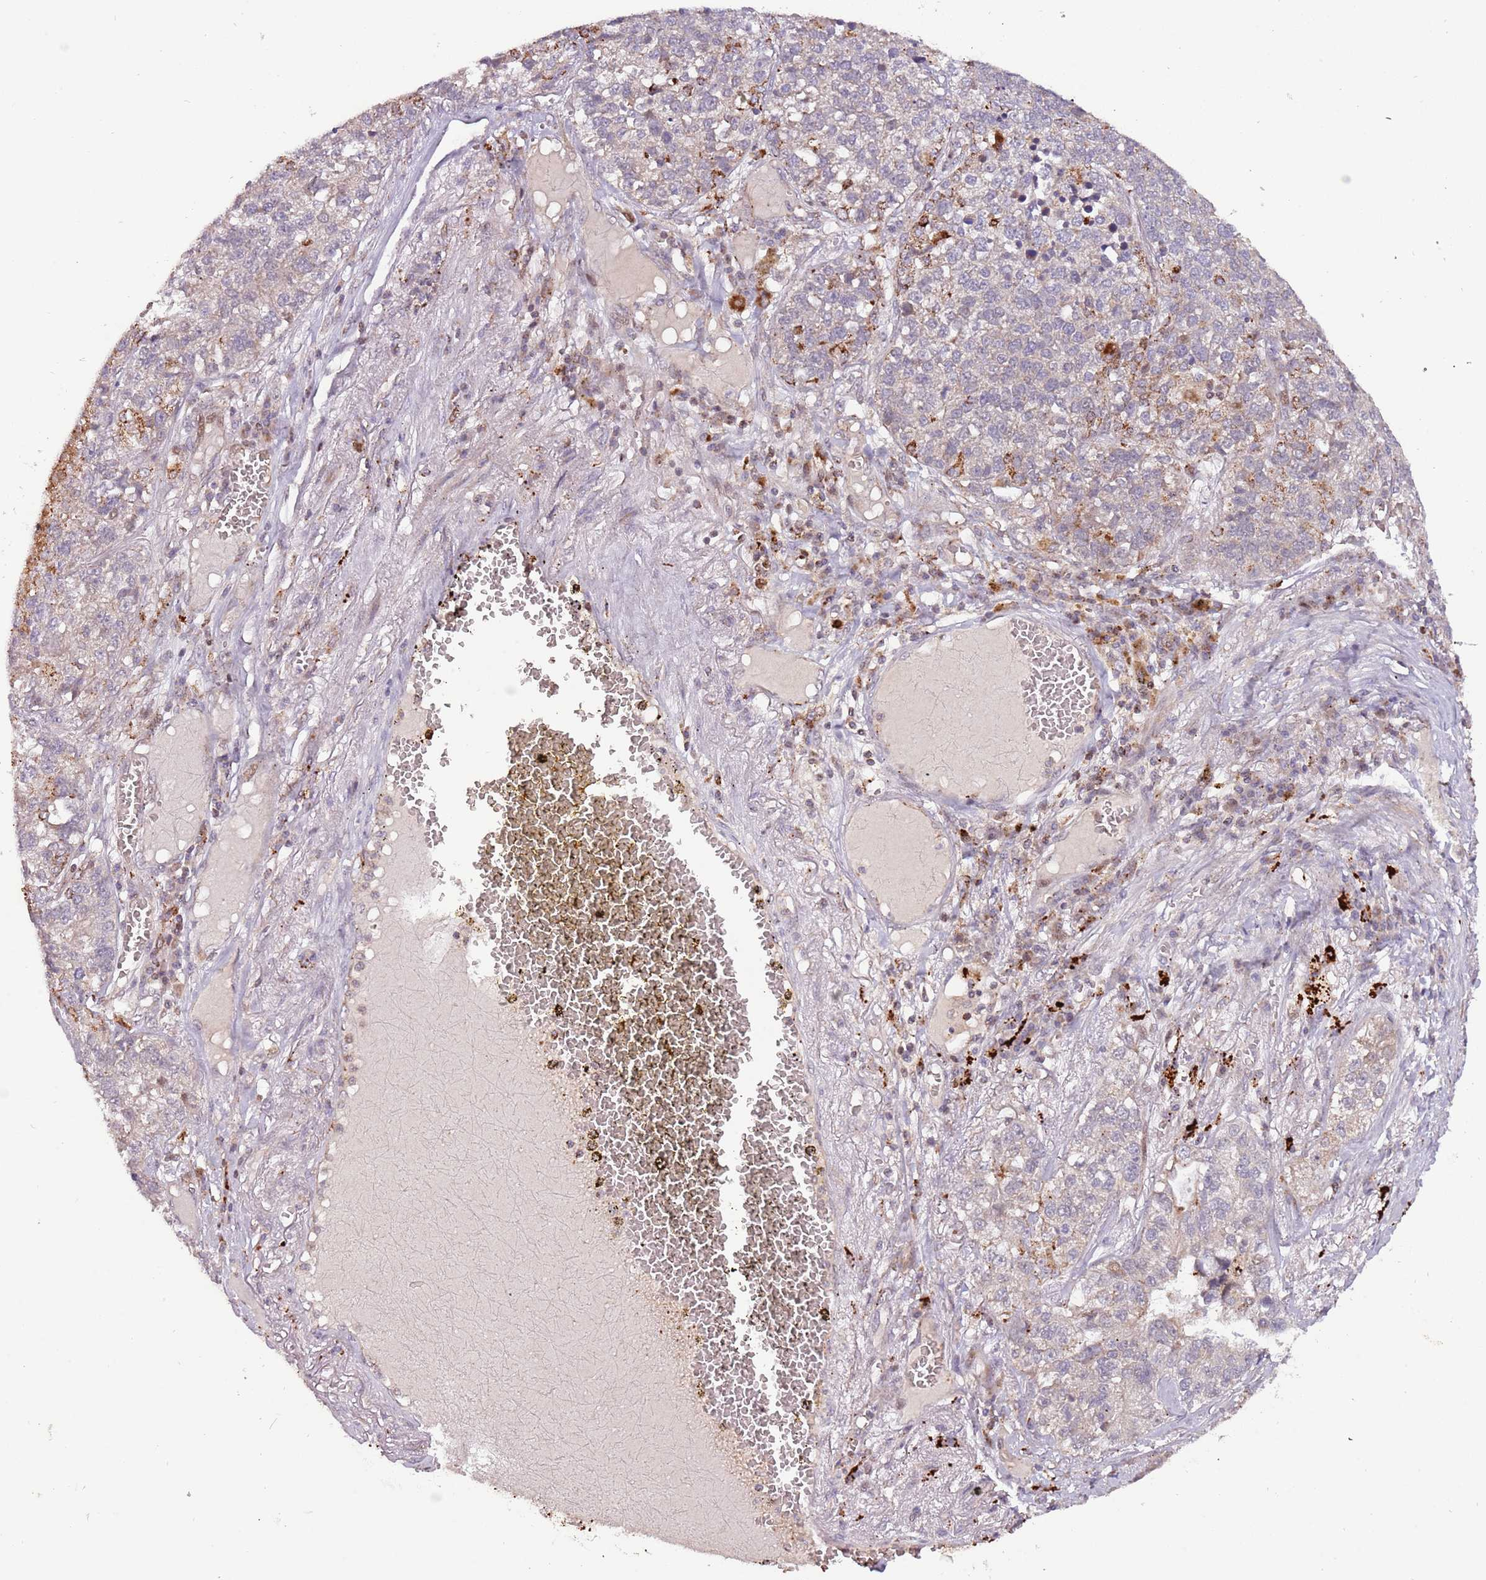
{"staining": {"intensity": "negative", "quantity": "none", "location": "none"}, "tissue": "lung cancer", "cell_type": "Tumor cells", "image_type": "cancer", "snomed": [{"axis": "morphology", "description": "Adenocarcinoma, NOS"}, {"axis": "topography", "description": "Lung"}], "caption": "DAB immunohistochemical staining of lung cancer (adenocarcinoma) shows no significant positivity in tumor cells.", "gene": "ULK3", "patient": {"sex": "male", "age": 49}}